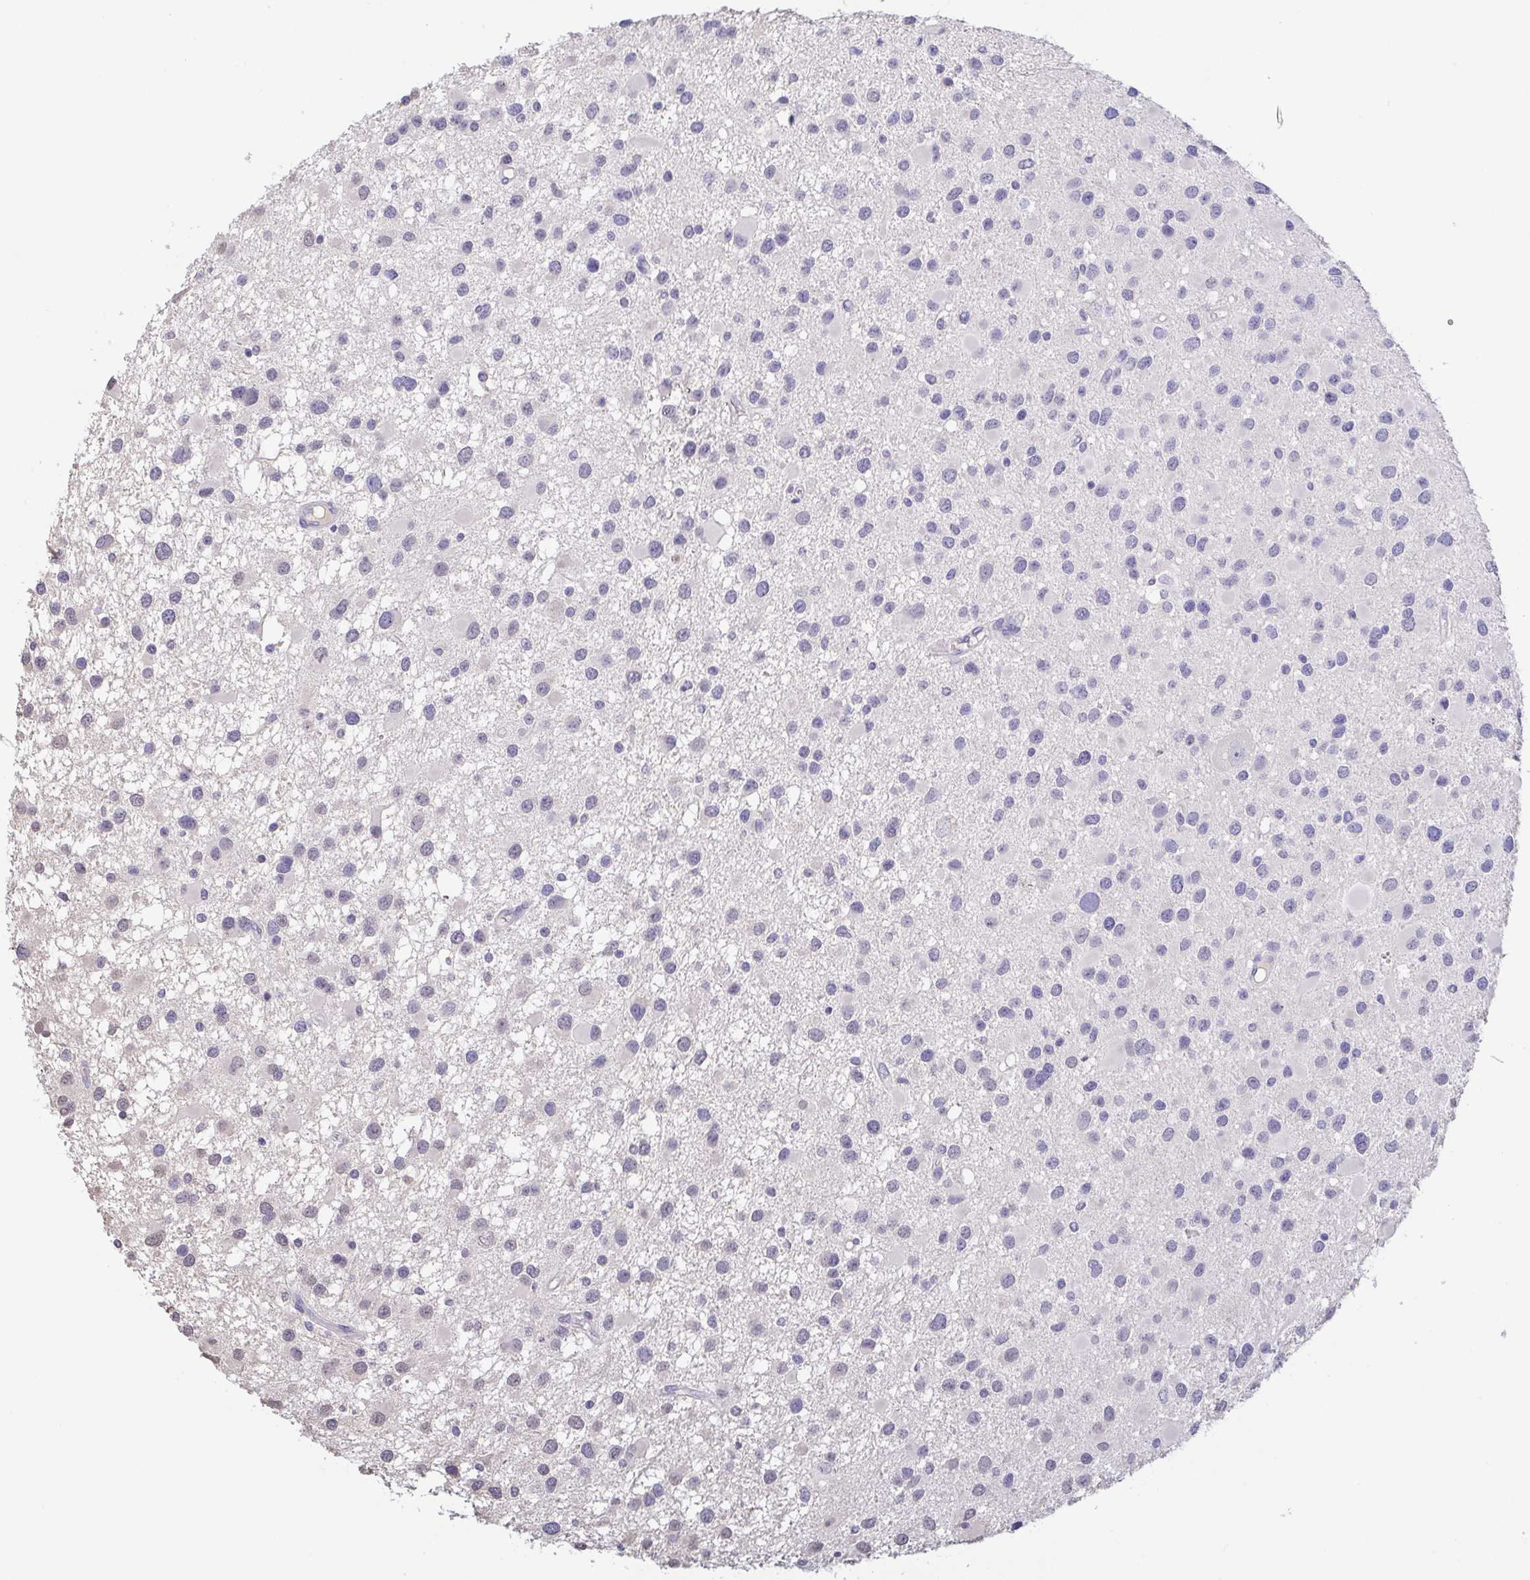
{"staining": {"intensity": "negative", "quantity": "none", "location": "none"}, "tissue": "glioma", "cell_type": "Tumor cells", "image_type": "cancer", "snomed": [{"axis": "morphology", "description": "Glioma, malignant, Low grade"}, {"axis": "topography", "description": "Brain"}], "caption": "This is an immunohistochemistry (IHC) histopathology image of human low-grade glioma (malignant). There is no positivity in tumor cells.", "gene": "TREH", "patient": {"sex": "female", "age": 32}}